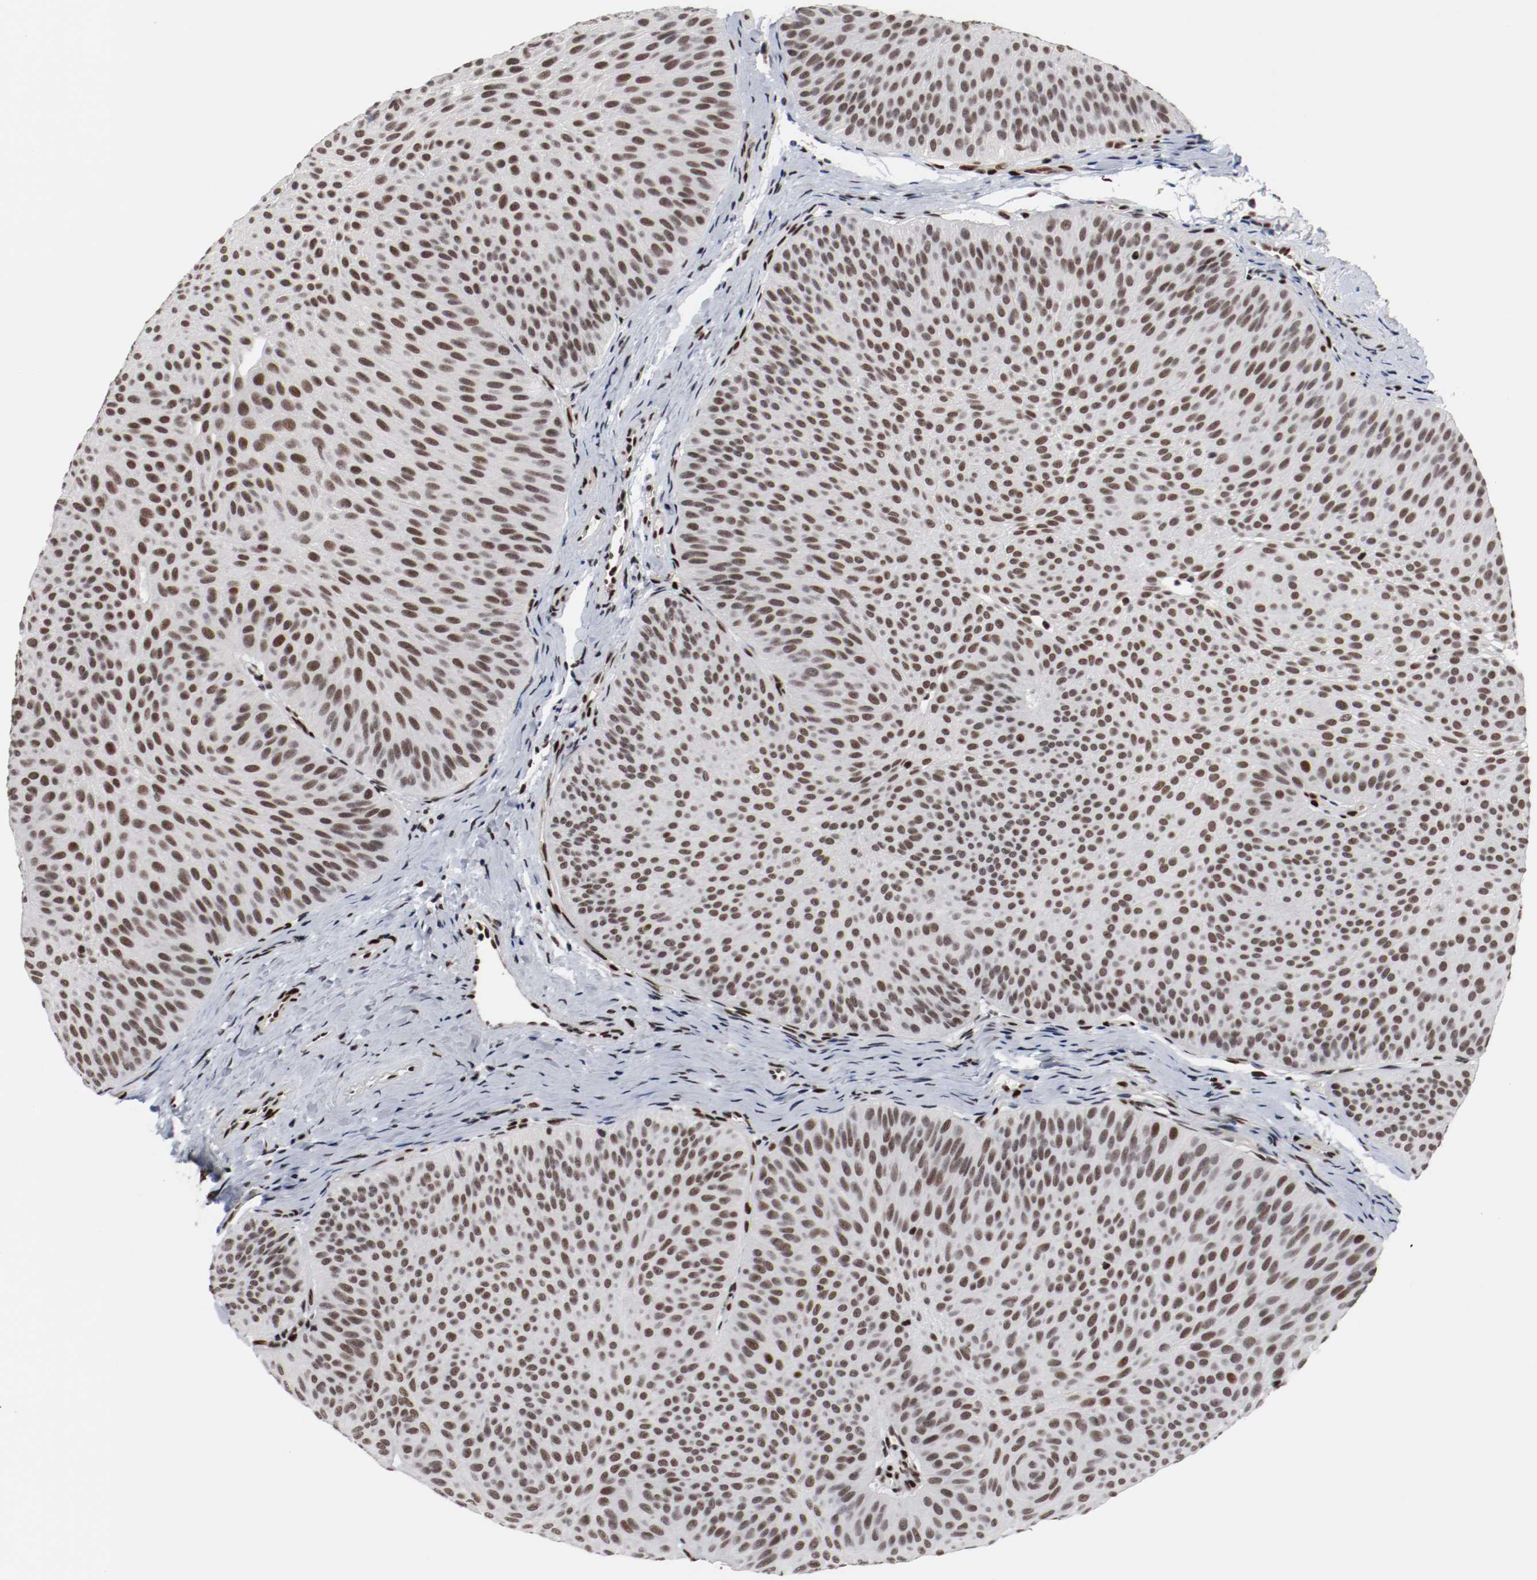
{"staining": {"intensity": "moderate", "quantity": ">75%", "location": "nuclear"}, "tissue": "urothelial cancer", "cell_type": "Tumor cells", "image_type": "cancer", "snomed": [{"axis": "morphology", "description": "Urothelial carcinoma, Low grade"}, {"axis": "topography", "description": "Urinary bladder"}], "caption": "Protein staining reveals moderate nuclear staining in approximately >75% of tumor cells in urothelial carcinoma (low-grade). (DAB = brown stain, brightfield microscopy at high magnification).", "gene": "MEF2D", "patient": {"sex": "female", "age": 60}}